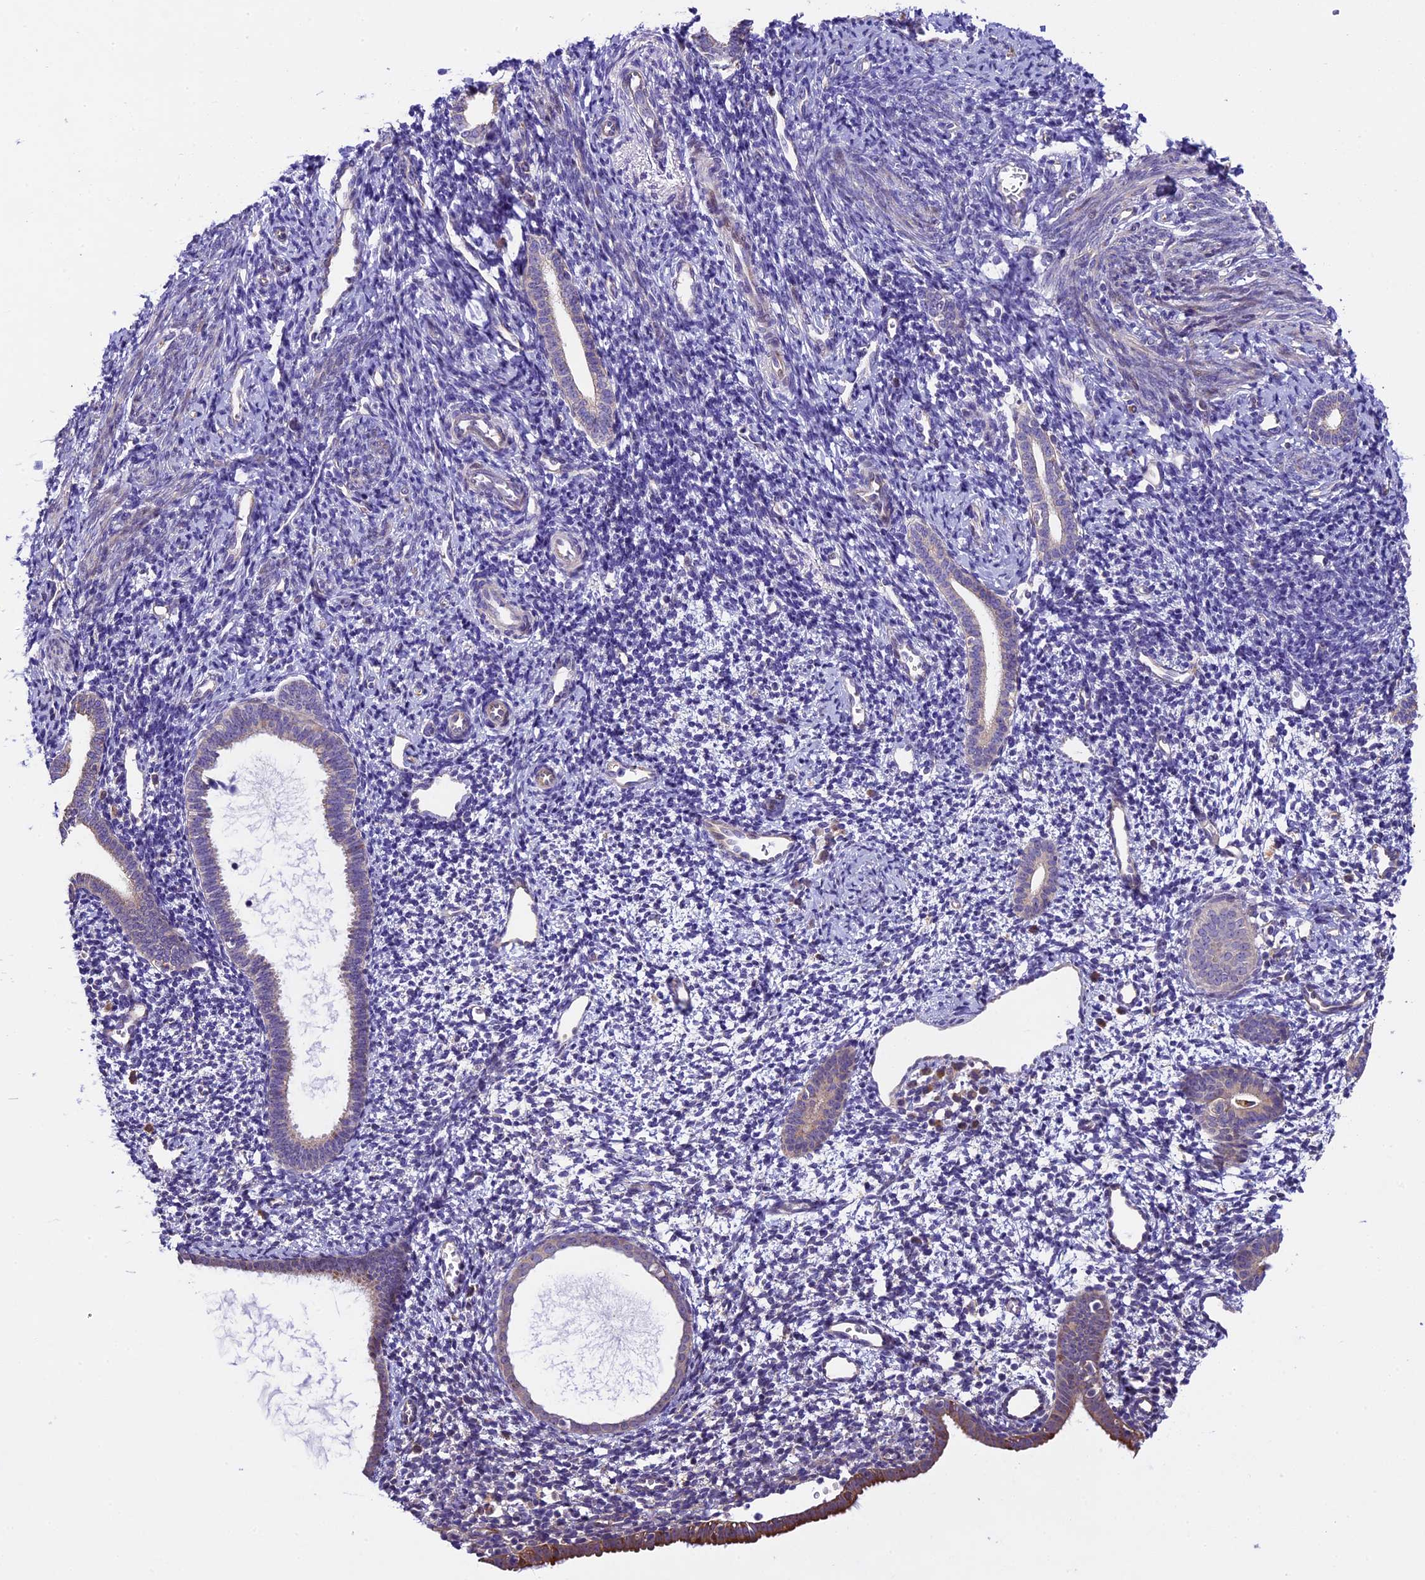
{"staining": {"intensity": "negative", "quantity": "none", "location": "none"}, "tissue": "endometrium", "cell_type": "Cells in endometrial stroma", "image_type": "normal", "snomed": [{"axis": "morphology", "description": "Normal tissue, NOS"}, {"axis": "topography", "description": "Endometrium"}], "caption": "An IHC image of normal endometrium is shown. There is no staining in cells in endometrial stroma of endometrium.", "gene": "SPIRE1", "patient": {"sex": "female", "age": 56}}